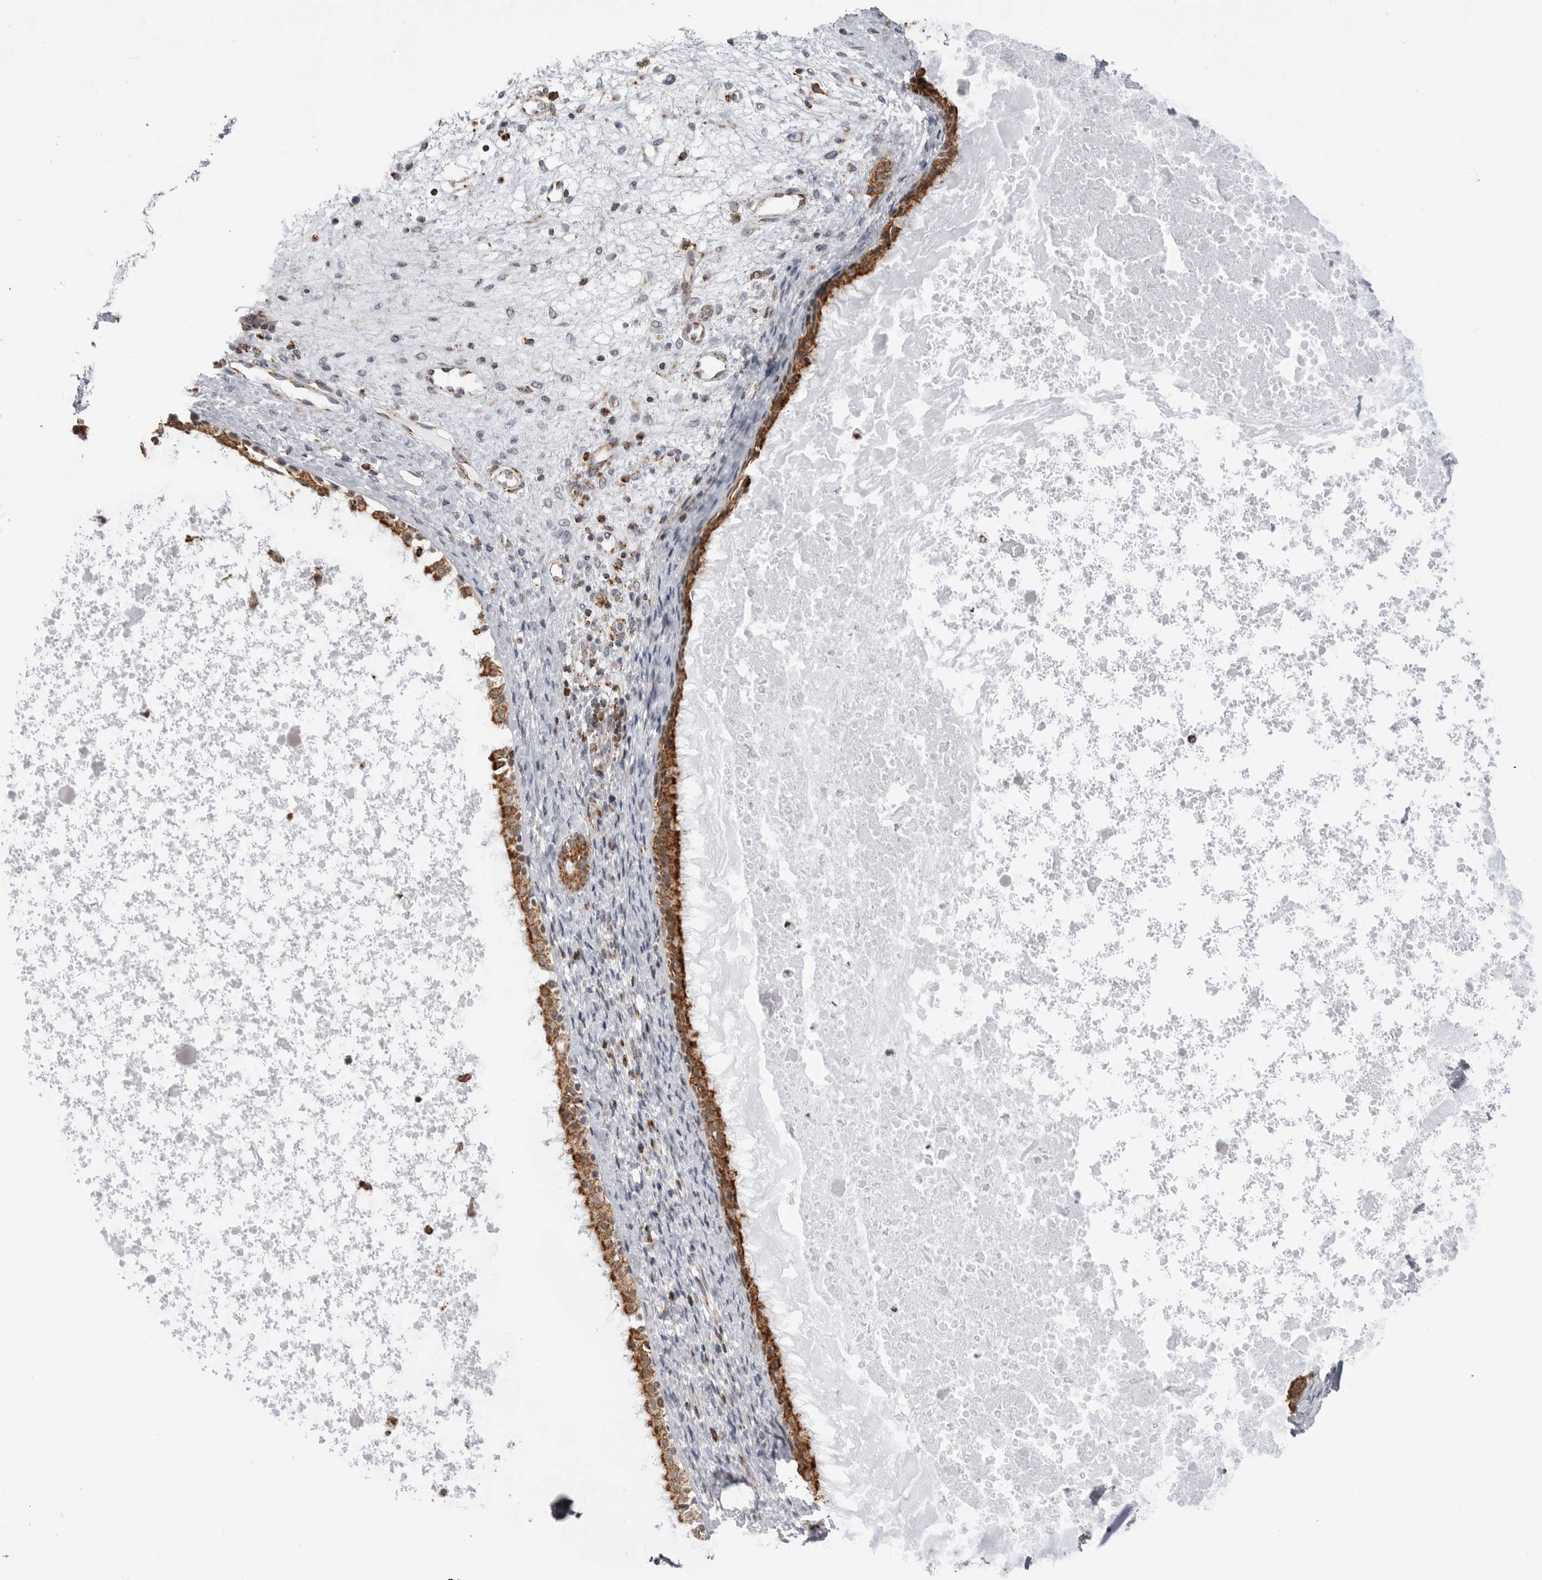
{"staining": {"intensity": "strong", "quantity": ">75%", "location": "cytoplasmic/membranous"}, "tissue": "nasopharynx", "cell_type": "Respiratory epithelial cells", "image_type": "normal", "snomed": [{"axis": "morphology", "description": "Normal tissue, NOS"}, {"axis": "topography", "description": "Nasopharynx"}], "caption": "Strong cytoplasmic/membranous positivity is seen in about >75% of respiratory epithelial cells in unremarkable nasopharynx.", "gene": "COX5A", "patient": {"sex": "male", "age": 22}}